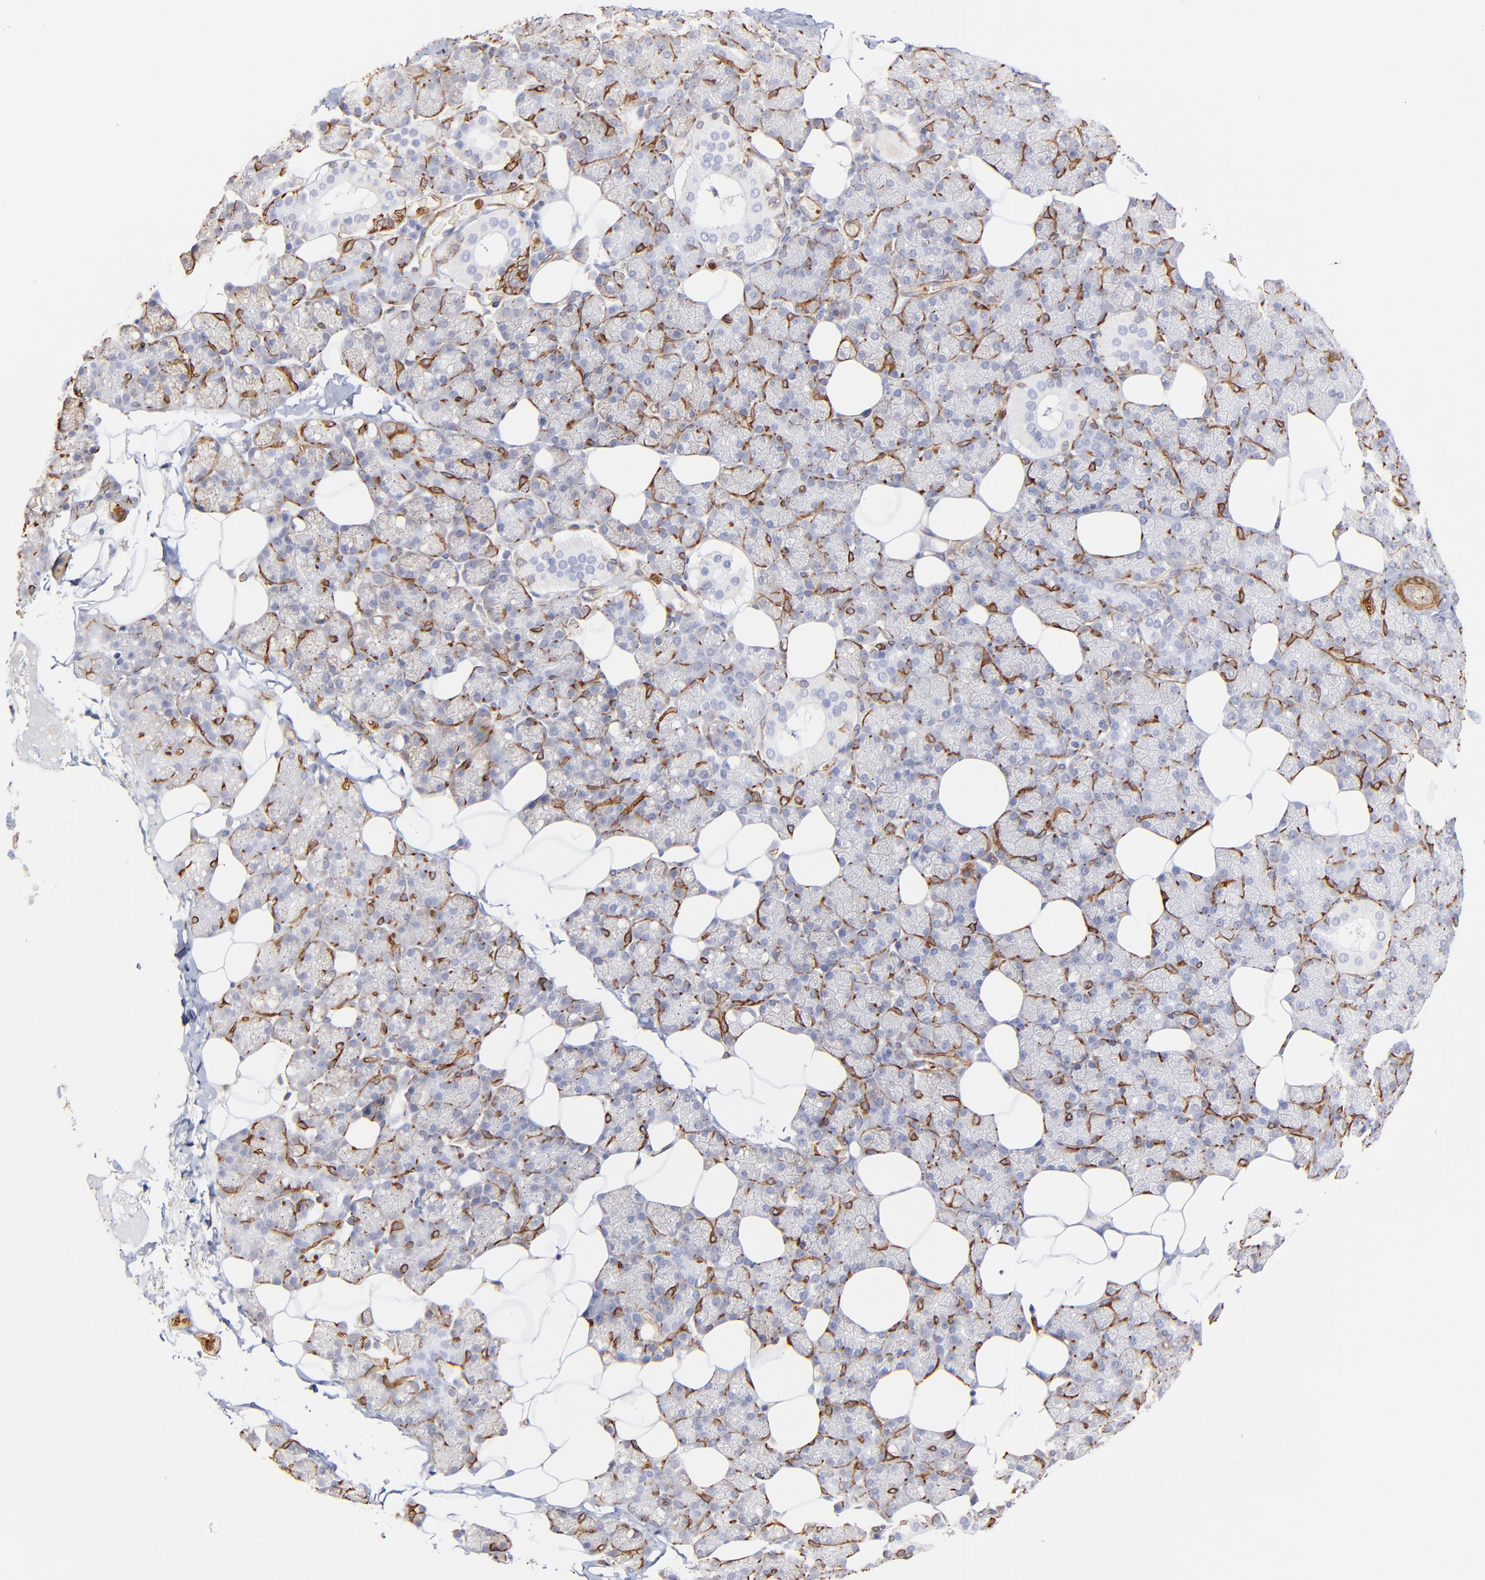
{"staining": {"intensity": "negative", "quantity": "none", "location": "none"}, "tissue": "salivary gland", "cell_type": "Glandular cells", "image_type": "normal", "snomed": [{"axis": "morphology", "description": "Normal tissue, NOS"}, {"axis": "topography", "description": "Lymph node"}, {"axis": "topography", "description": "Salivary gland"}], "caption": "Salivary gland was stained to show a protein in brown. There is no significant staining in glandular cells. (DAB immunohistochemistry (IHC) visualized using brightfield microscopy, high magnification).", "gene": "FLNA", "patient": {"sex": "male", "age": 8}}